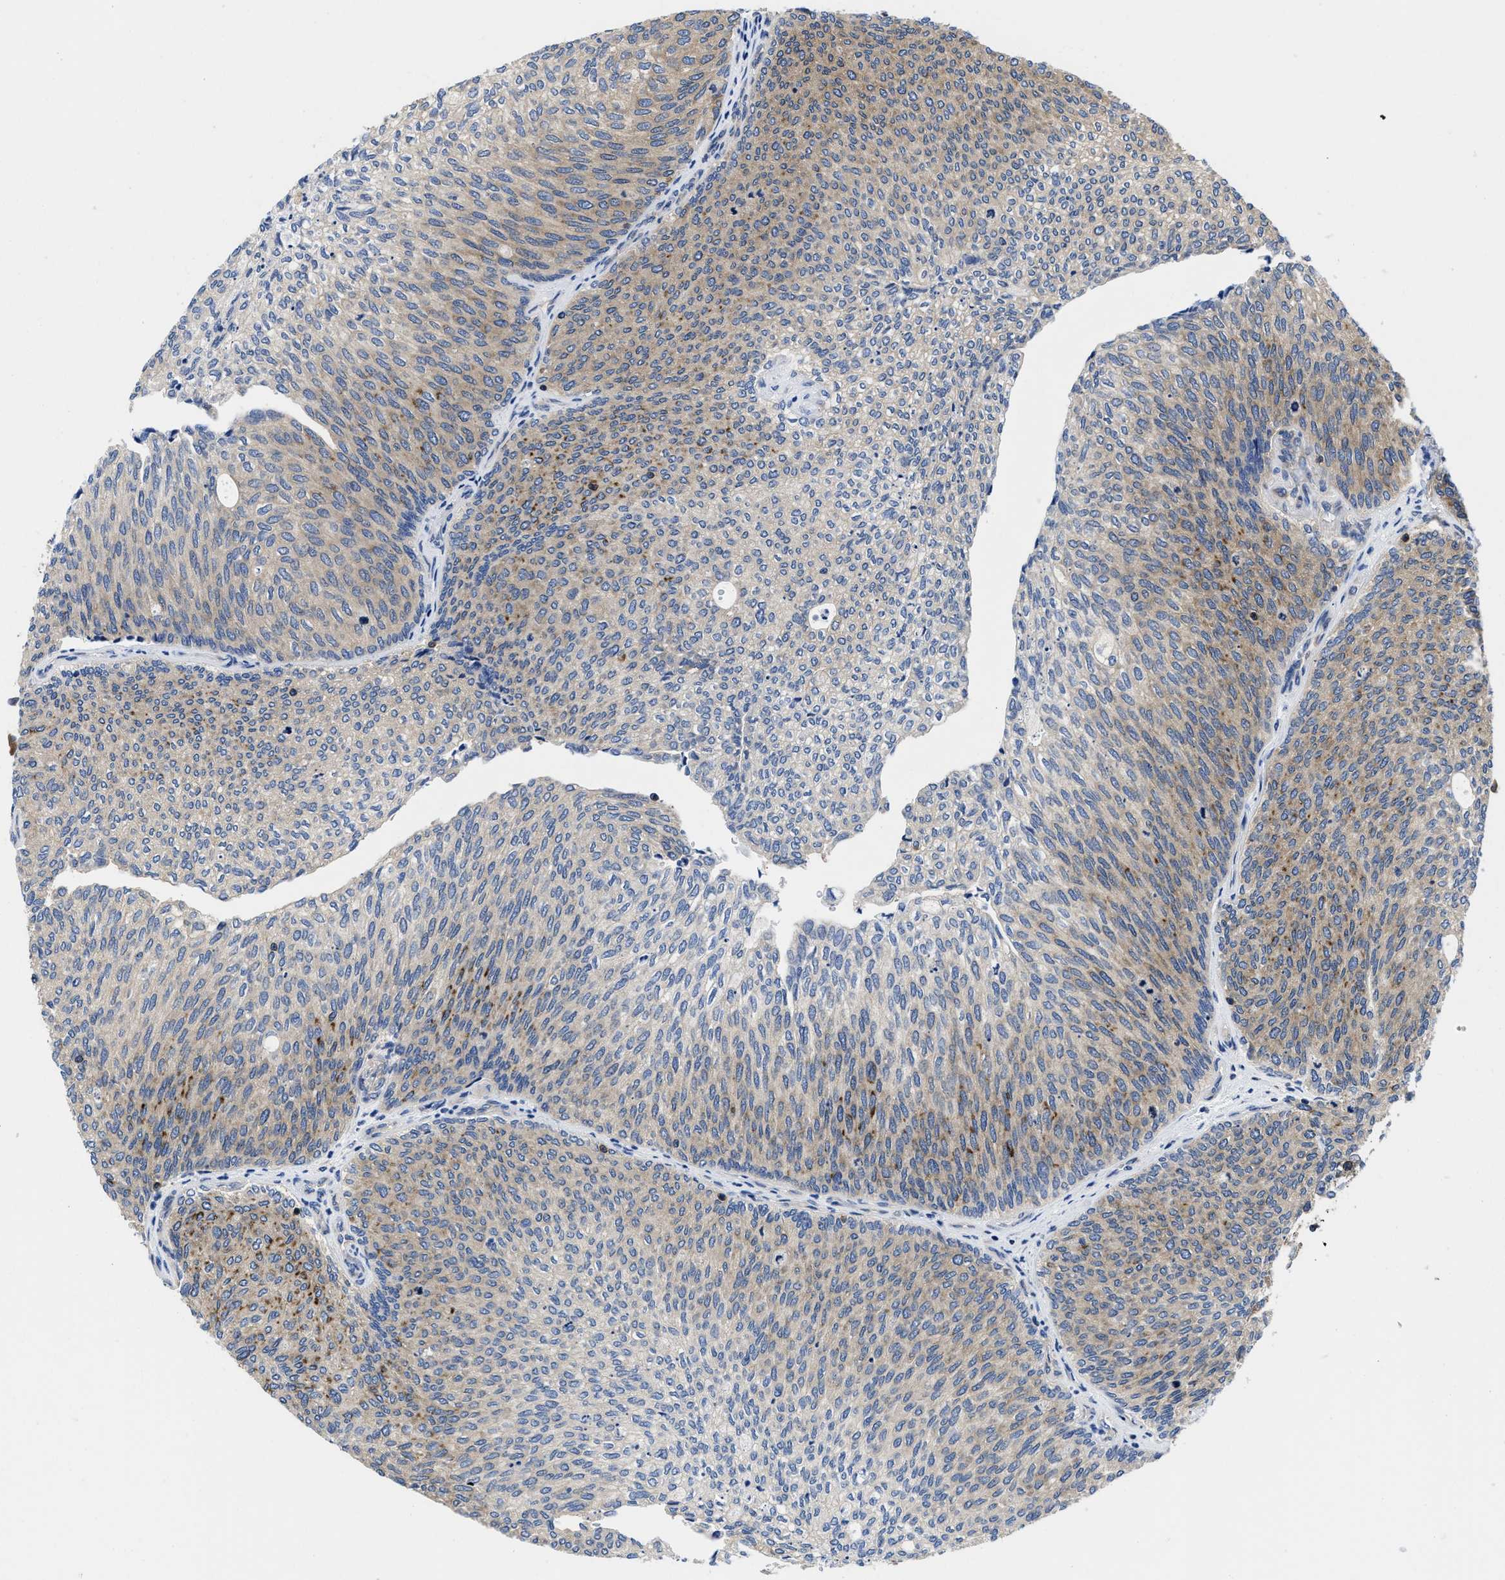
{"staining": {"intensity": "moderate", "quantity": "<25%", "location": "cytoplasmic/membranous"}, "tissue": "urothelial cancer", "cell_type": "Tumor cells", "image_type": "cancer", "snomed": [{"axis": "morphology", "description": "Urothelial carcinoma, Low grade"}, {"axis": "topography", "description": "Urinary bladder"}], "caption": "High-power microscopy captured an IHC micrograph of urothelial cancer, revealing moderate cytoplasmic/membranous expression in about <25% of tumor cells.", "gene": "YARS1", "patient": {"sex": "female", "age": 79}}